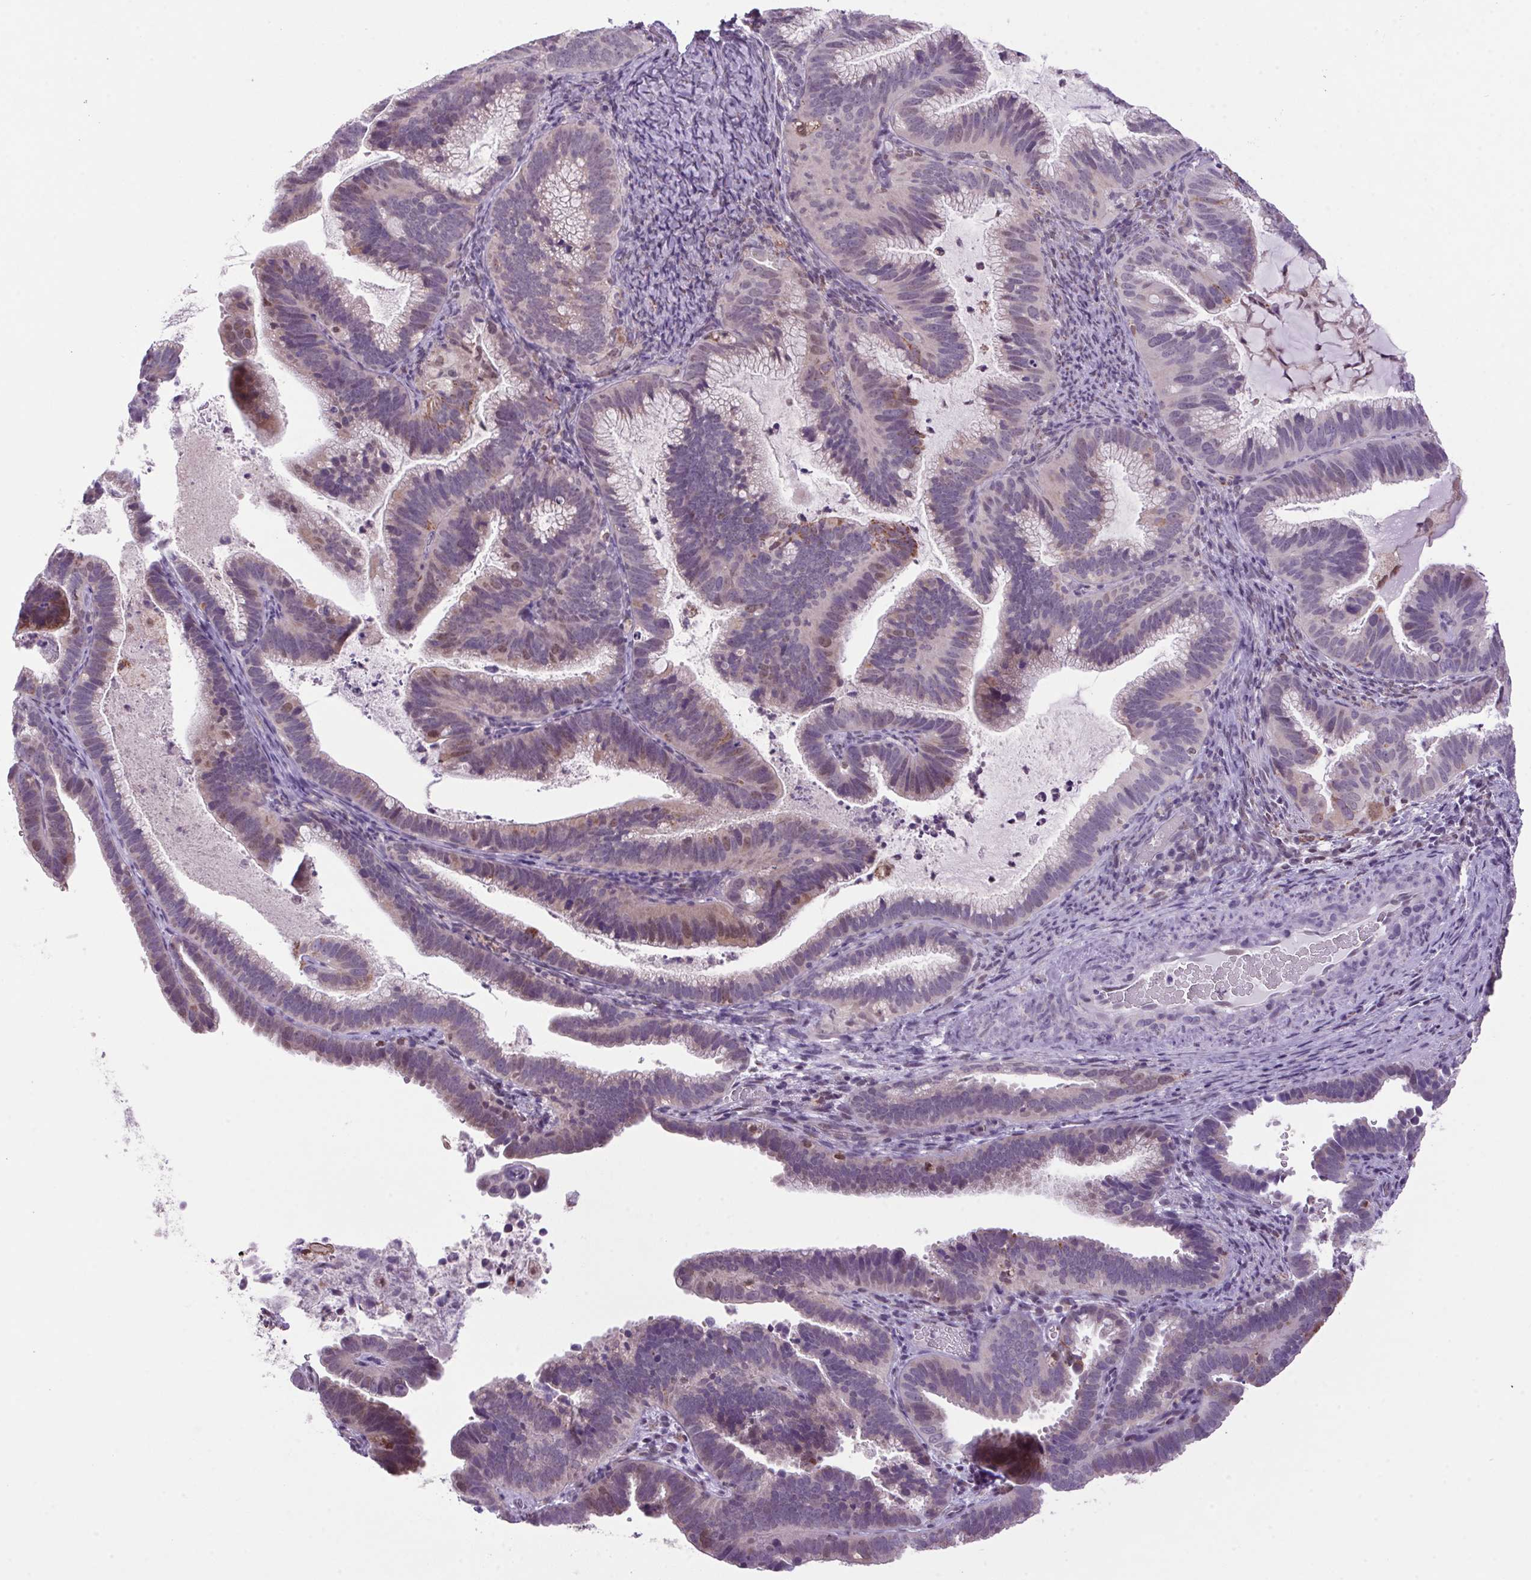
{"staining": {"intensity": "weak", "quantity": "25%-75%", "location": "cytoplasmic/membranous,nuclear"}, "tissue": "cervical cancer", "cell_type": "Tumor cells", "image_type": "cancer", "snomed": [{"axis": "morphology", "description": "Adenocarcinoma, NOS"}, {"axis": "topography", "description": "Cervix"}], "caption": "Immunohistochemistry (IHC) photomicrograph of human cervical cancer (adenocarcinoma) stained for a protein (brown), which demonstrates low levels of weak cytoplasmic/membranous and nuclear expression in approximately 25%-75% of tumor cells.", "gene": "AKR1E2", "patient": {"sex": "female", "age": 61}}